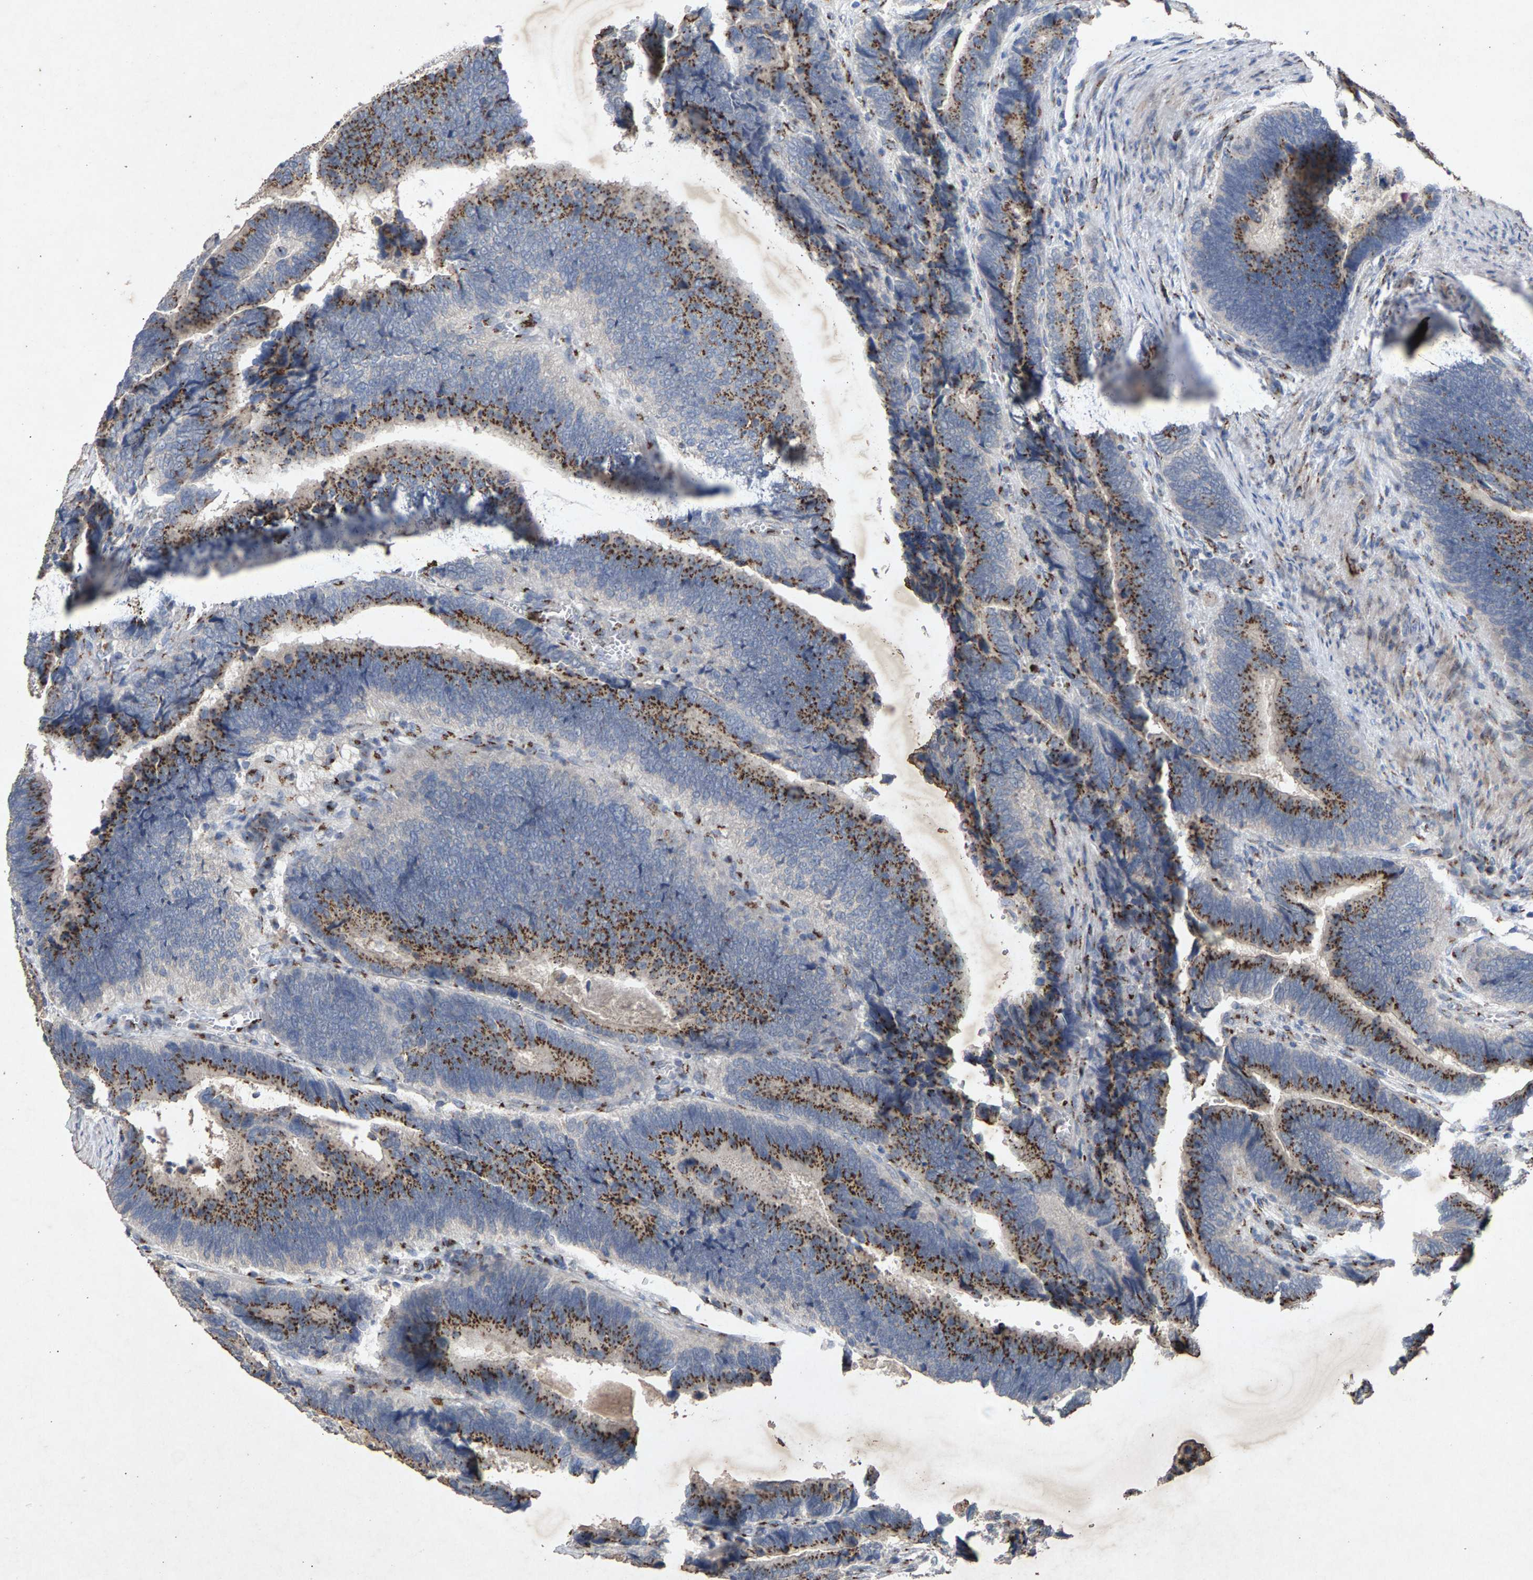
{"staining": {"intensity": "moderate", "quantity": ">75%", "location": "cytoplasmic/membranous"}, "tissue": "colorectal cancer", "cell_type": "Tumor cells", "image_type": "cancer", "snomed": [{"axis": "morphology", "description": "Adenocarcinoma, NOS"}, {"axis": "topography", "description": "Colon"}], "caption": "Moderate cytoplasmic/membranous protein staining is identified in about >75% of tumor cells in colorectal adenocarcinoma.", "gene": "MAN2A1", "patient": {"sex": "male", "age": 72}}